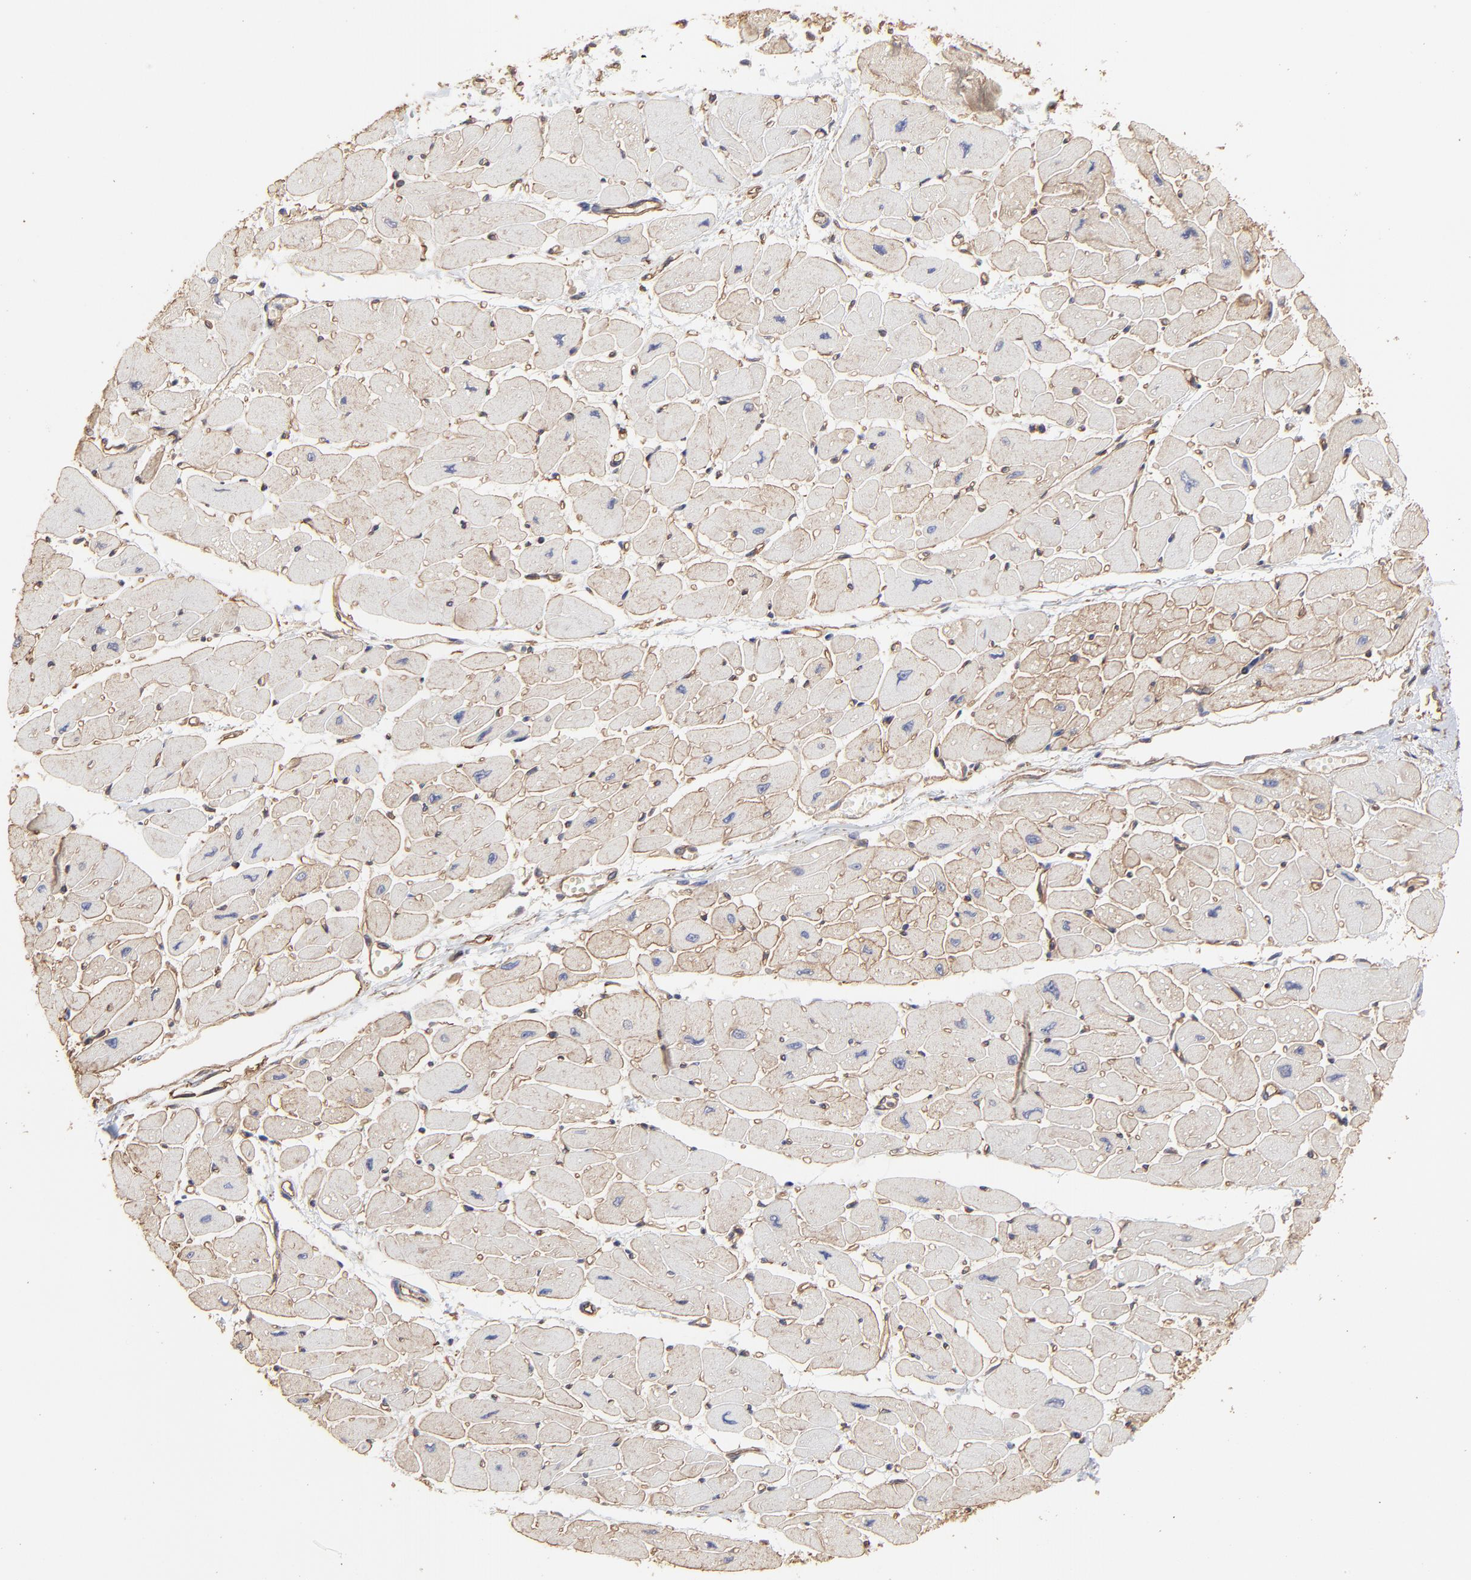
{"staining": {"intensity": "moderate", "quantity": ">75%", "location": "cytoplasmic/membranous"}, "tissue": "heart muscle", "cell_type": "Cardiomyocytes", "image_type": "normal", "snomed": [{"axis": "morphology", "description": "Normal tissue, NOS"}, {"axis": "topography", "description": "Heart"}], "caption": "Heart muscle stained with DAB immunohistochemistry (IHC) exhibits medium levels of moderate cytoplasmic/membranous positivity in about >75% of cardiomyocytes.", "gene": "ARMT1", "patient": {"sex": "female", "age": 54}}